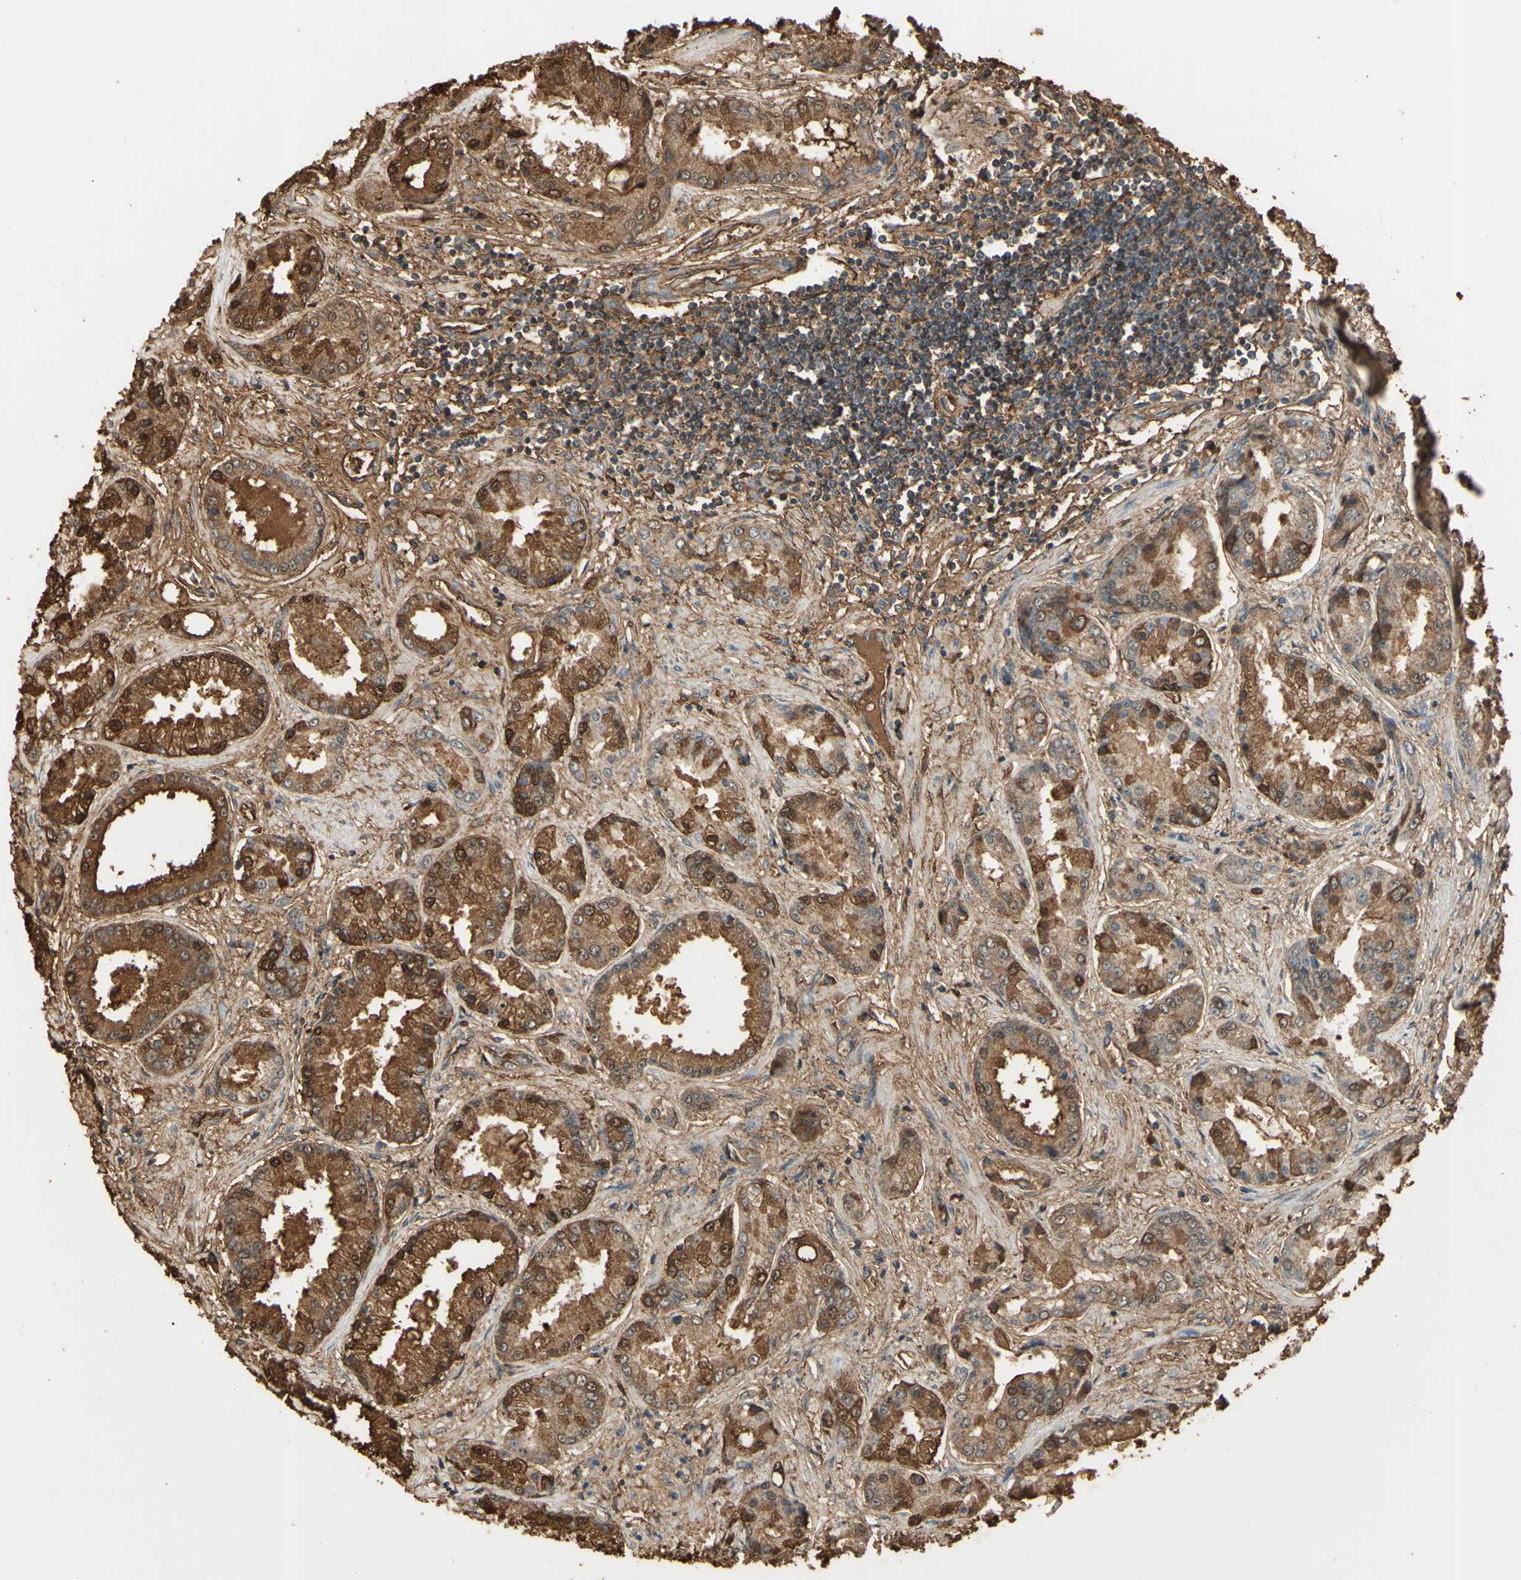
{"staining": {"intensity": "moderate", "quantity": ">75%", "location": "cytoplasmic/membranous,nuclear"}, "tissue": "prostate cancer", "cell_type": "Tumor cells", "image_type": "cancer", "snomed": [{"axis": "morphology", "description": "Adenocarcinoma, High grade"}, {"axis": "topography", "description": "Prostate"}], "caption": "Moderate cytoplasmic/membranous and nuclear expression is identified in approximately >75% of tumor cells in adenocarcinoma (high-grade) (prostate).", "gene": "ANGPTL1", "patient": {"sex": "male", "age": 59}}